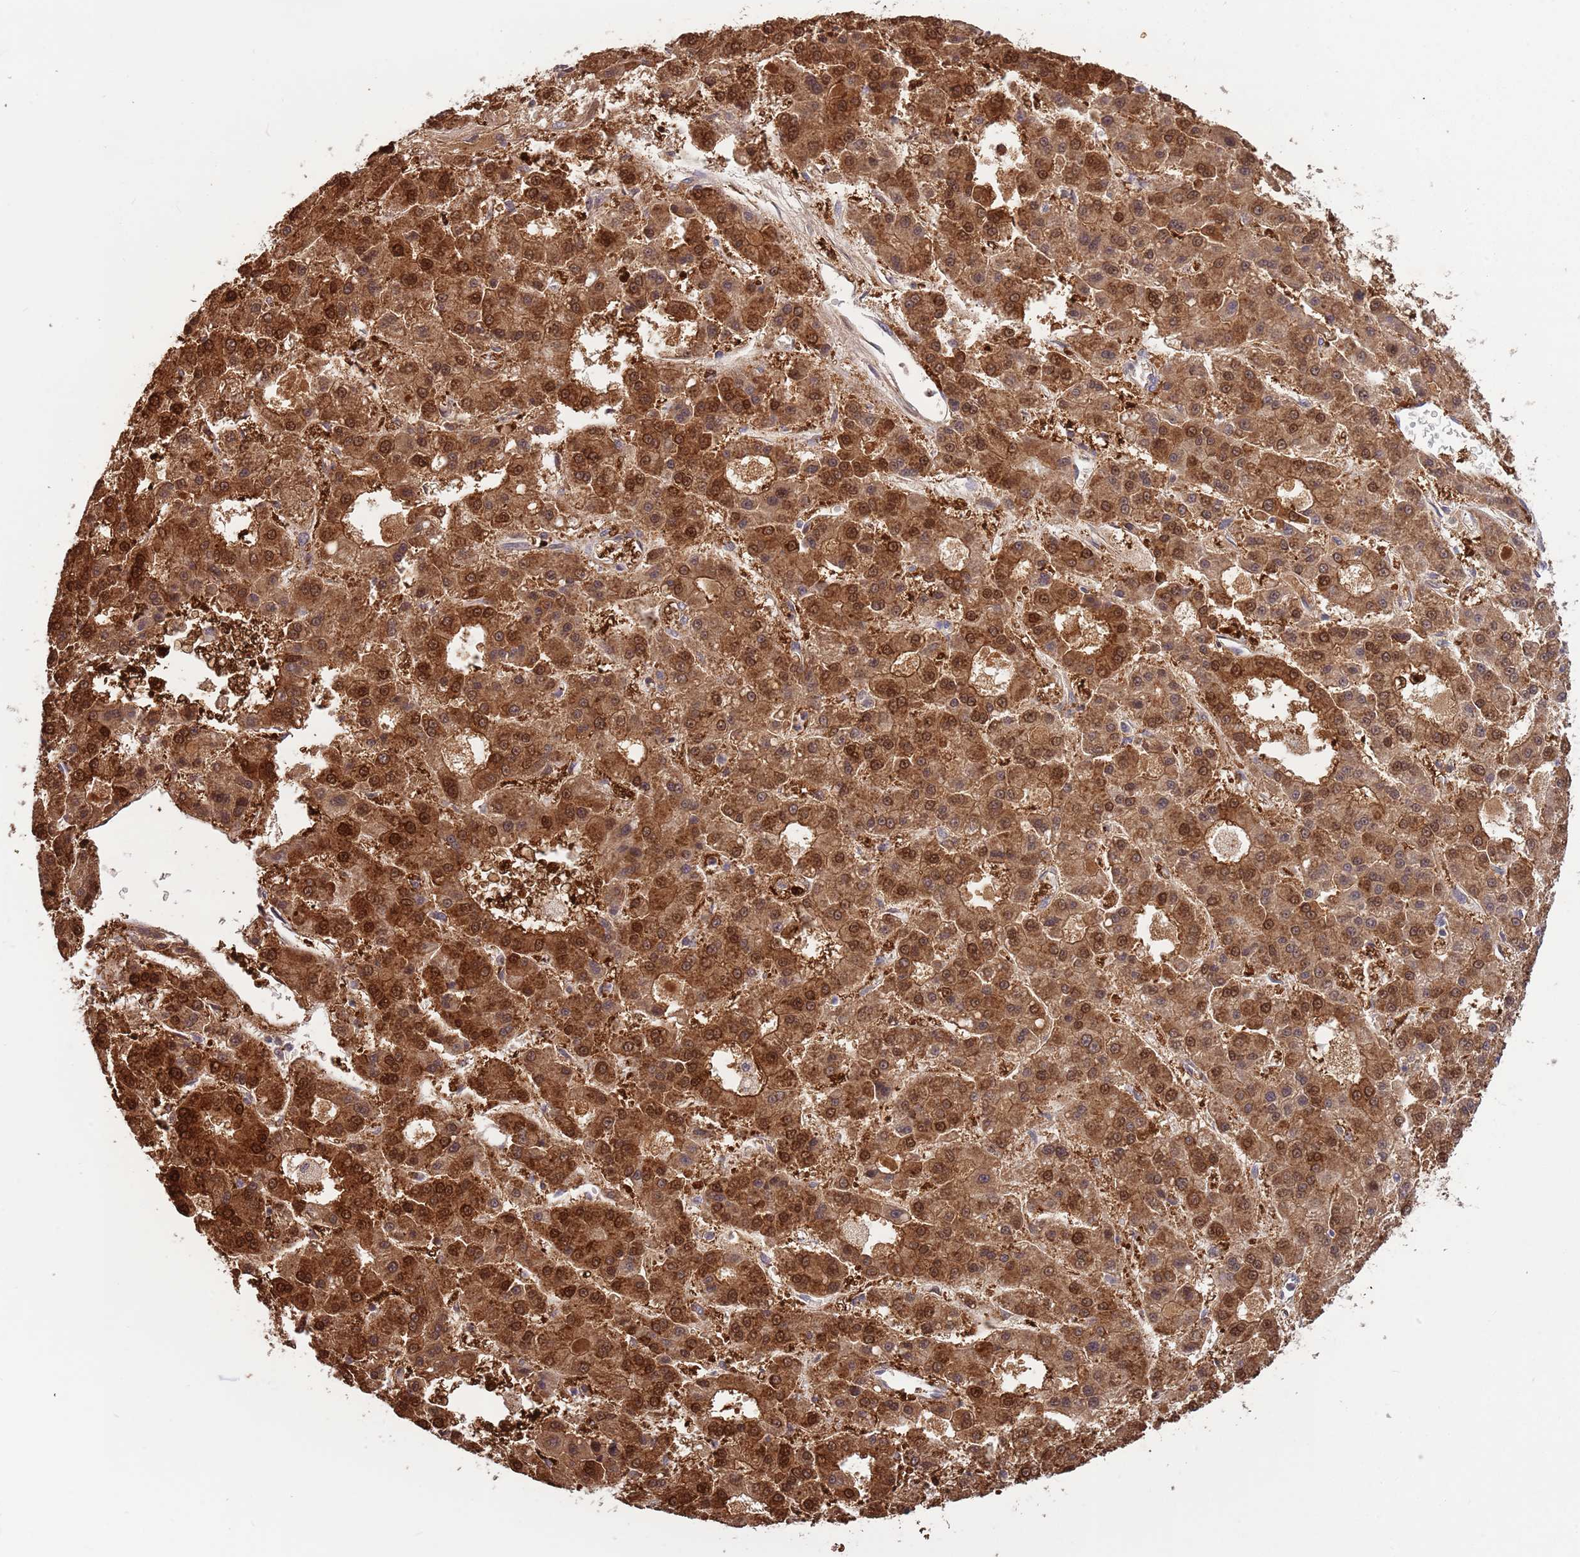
{"staining": {"intensity": "strong", "quantity": ">75%", "location": "cytoplasmic/membranous,nuclear"}, "tissue": "liver cancer", "cell_type": "Tumor cells", "image_type": "cancer", "snomed": [{"axis": "morphology", "description": "Carcinoma, Hepatocellular, NOS"}, {"axis": "topography", "description": "Liver"}], "caption": "High-power microscopy captured an immunohistochemistry image of liver cancer (hepatocellular carcinoma), revealing strong cytoplasmic/membranous and nuclear positivity in about >75% of tumor cells.", "gene": "SALL1", "patient": {"sex": "male", "age": 70}}